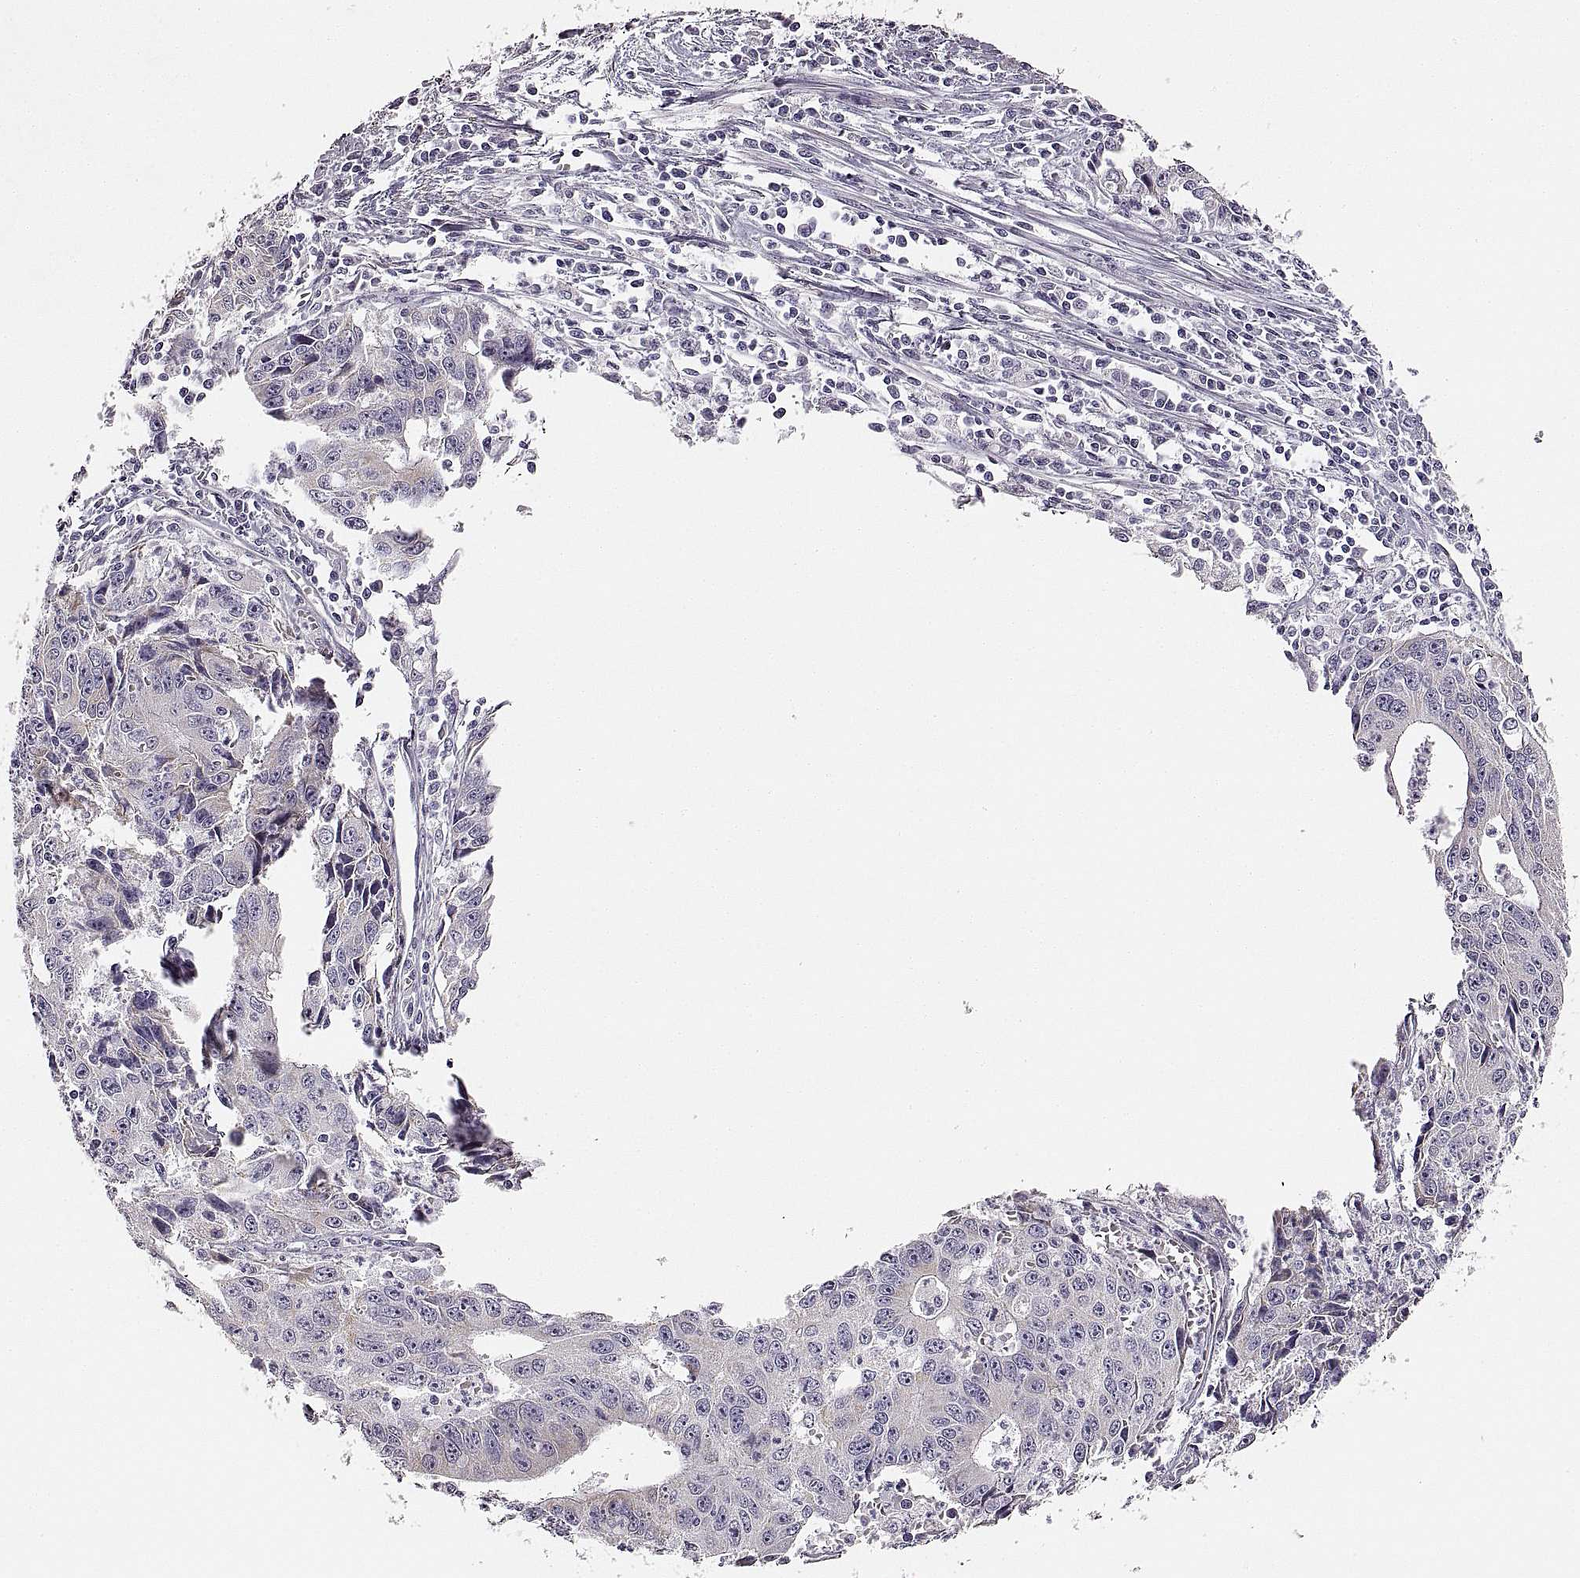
{"staining": {"intensity": "negative", "quantity": "none", "location": "none"}, "tissue": "liver cancer", "cell_type": "Tumor cells", "image_type": "cancer", "snomed": [{"axis": "morphology", "description": "Cholangiocarcinoma"}, {"axis": "topography", "description": "Liver"}], "caption": "IHC image of human cholangiocarcinoma (liver) stained for a protein (brown), which shows no positivity in tumor cells.", "gene": "RDH13", "patient": {"sex": "male", "age": 65}}